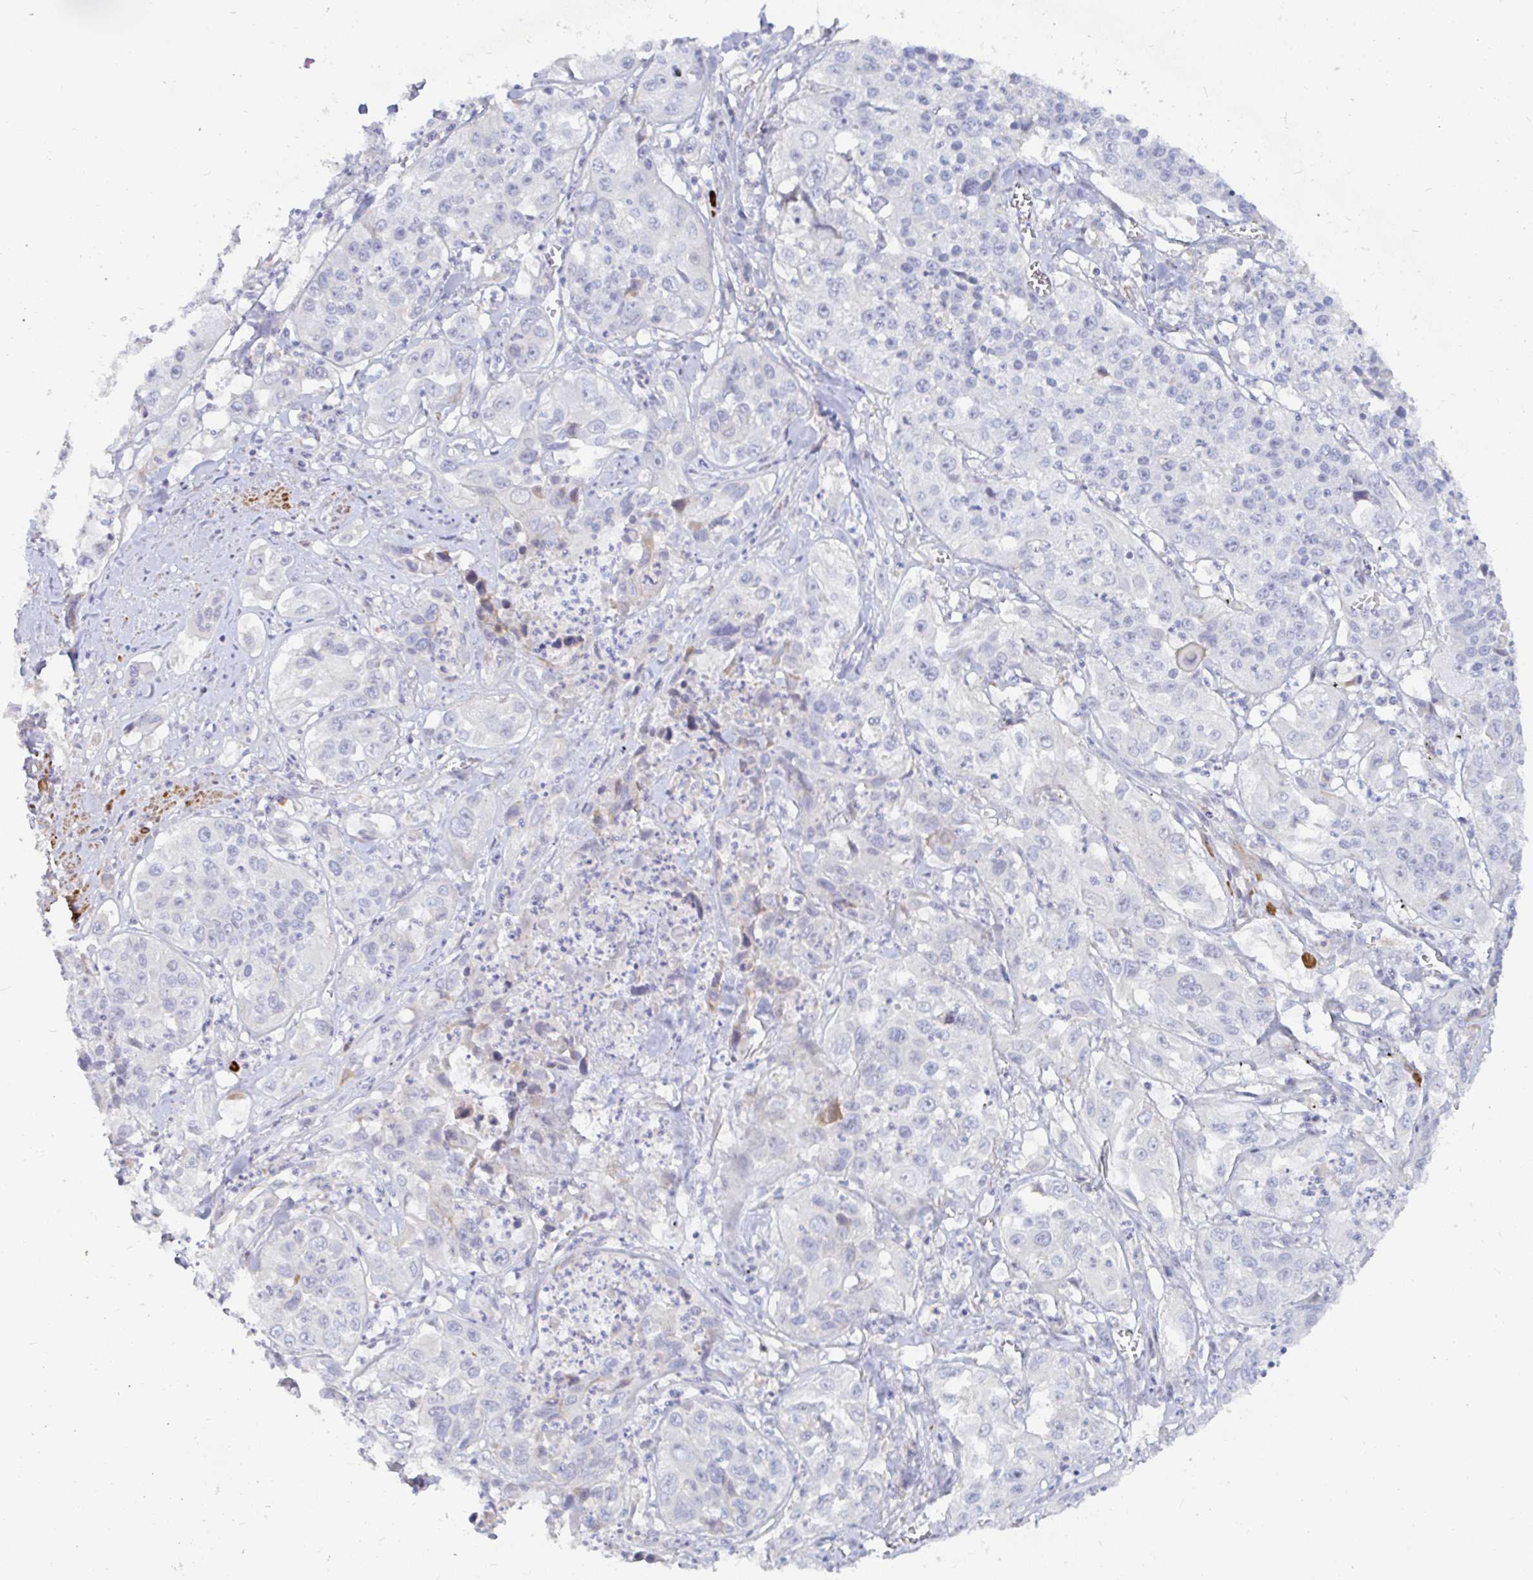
{"staining": {"intensity": "negative", "quantity": "none", "location": "none"}, "tissue": "lung cancer", "cell_type": "Tumor cells", "image_type": "cancer", "snomed": [{"axis": "morphology", "description": "Squamous cell carcinoma, NOS"}, {"axis": "morphology", "description": "Squamous cell carcinoma, metastatic, NOS"}, {"axis": "topography", "description": "Lung"}, {"axis": "topography", "description": "Pleura, NOS"}], "caption": "This is a micrograph of IHC staining of squamous cell carcinoma (lung), which shows no positivity in tumor cells.", "gene": "SSH2", "patient": {"sex": "male", "age": 72}}